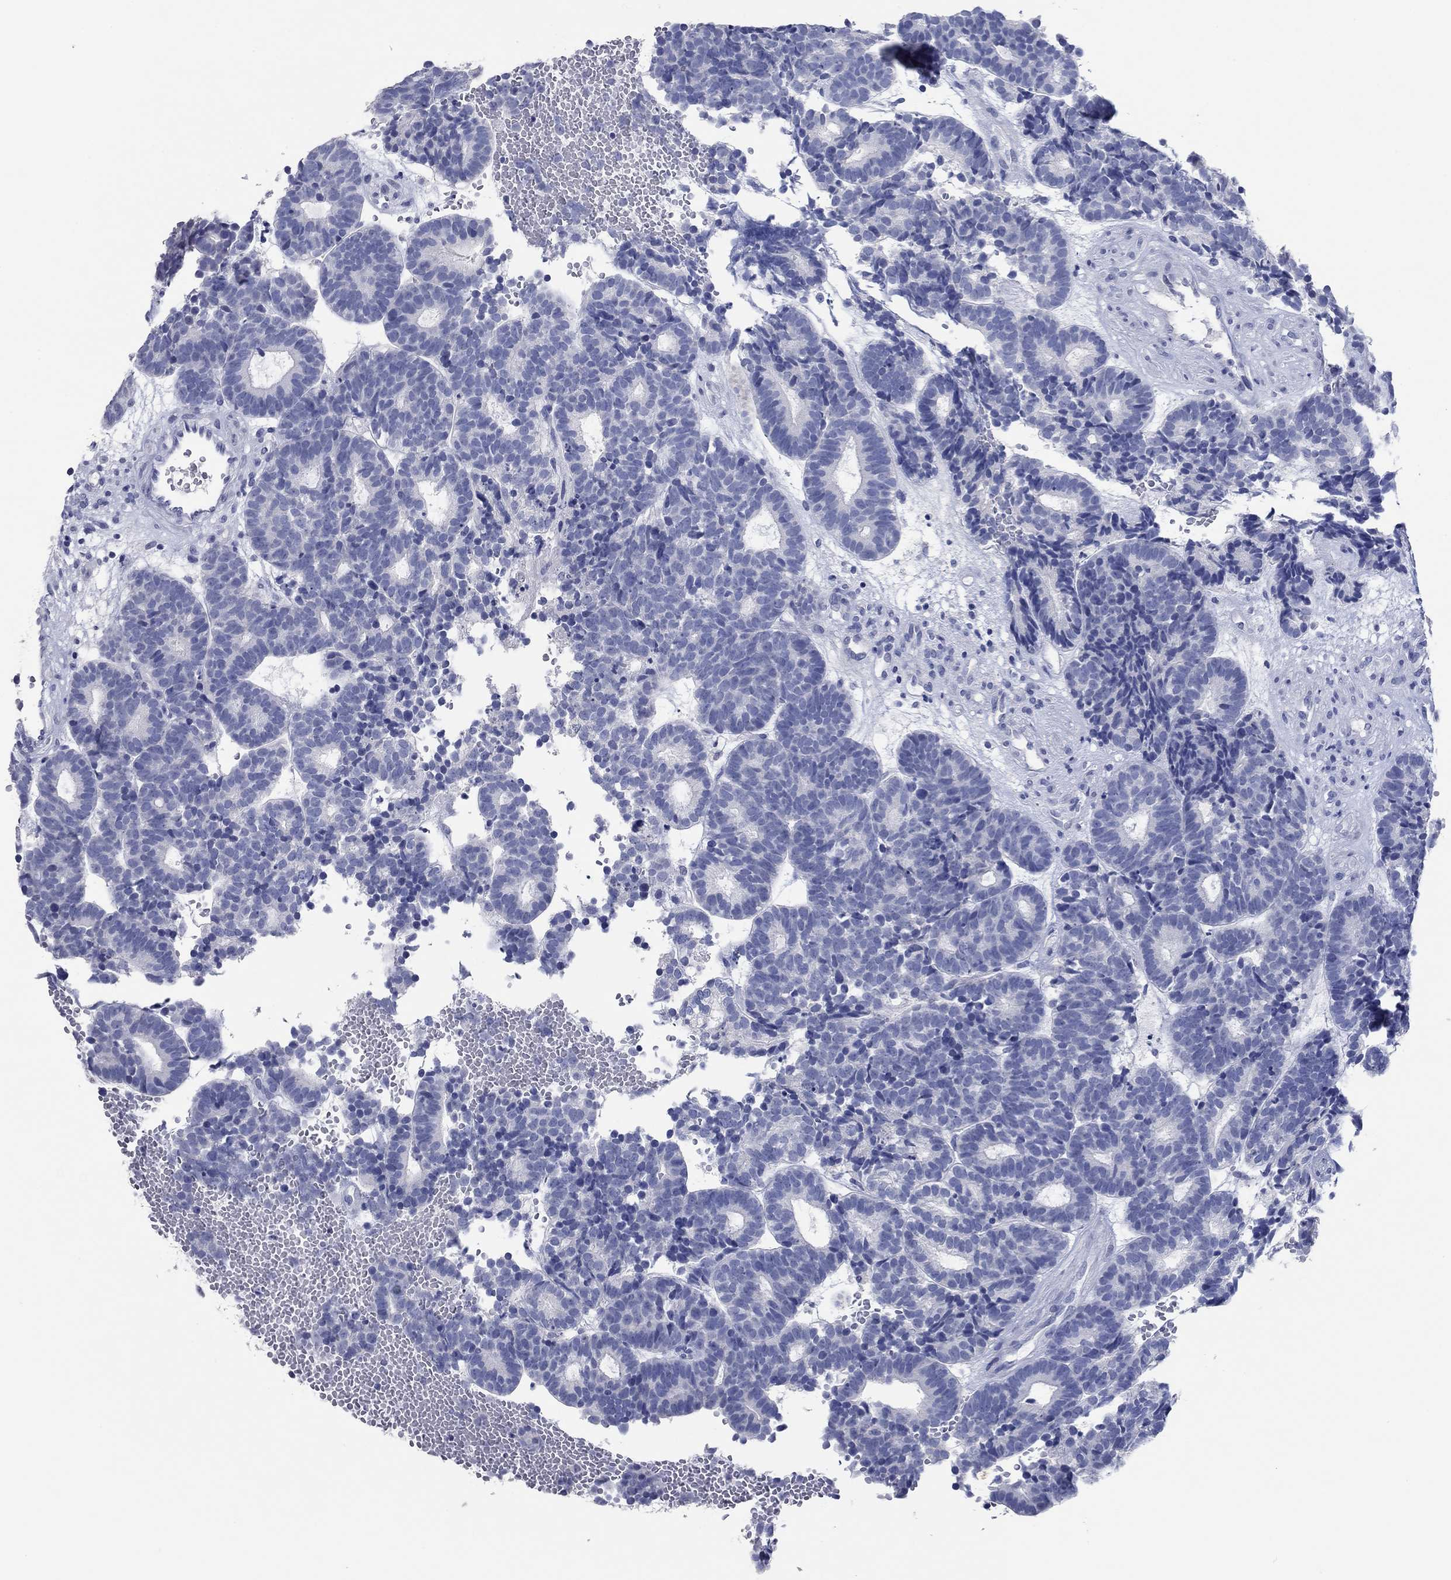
{"staining": {"intensity": "negative", "quantity": "none", "location": "none"}, "tissue": "head and neck cancer", "cell_type": "Tumor cells", "image_type": "cancer", "snomed": [{"axis": "morphology", "description": "Adenocarcinoma, NOS"}, {"axis": "topography", "description": "Head-Neck"}], "caption": "Human adenocarcinoma (head and neck) stained for a protein using immunohistochemistry reveals no expression in tumor cells.", "gene": "POU5F1", "patient": {"sex": "female", "age": 81}}